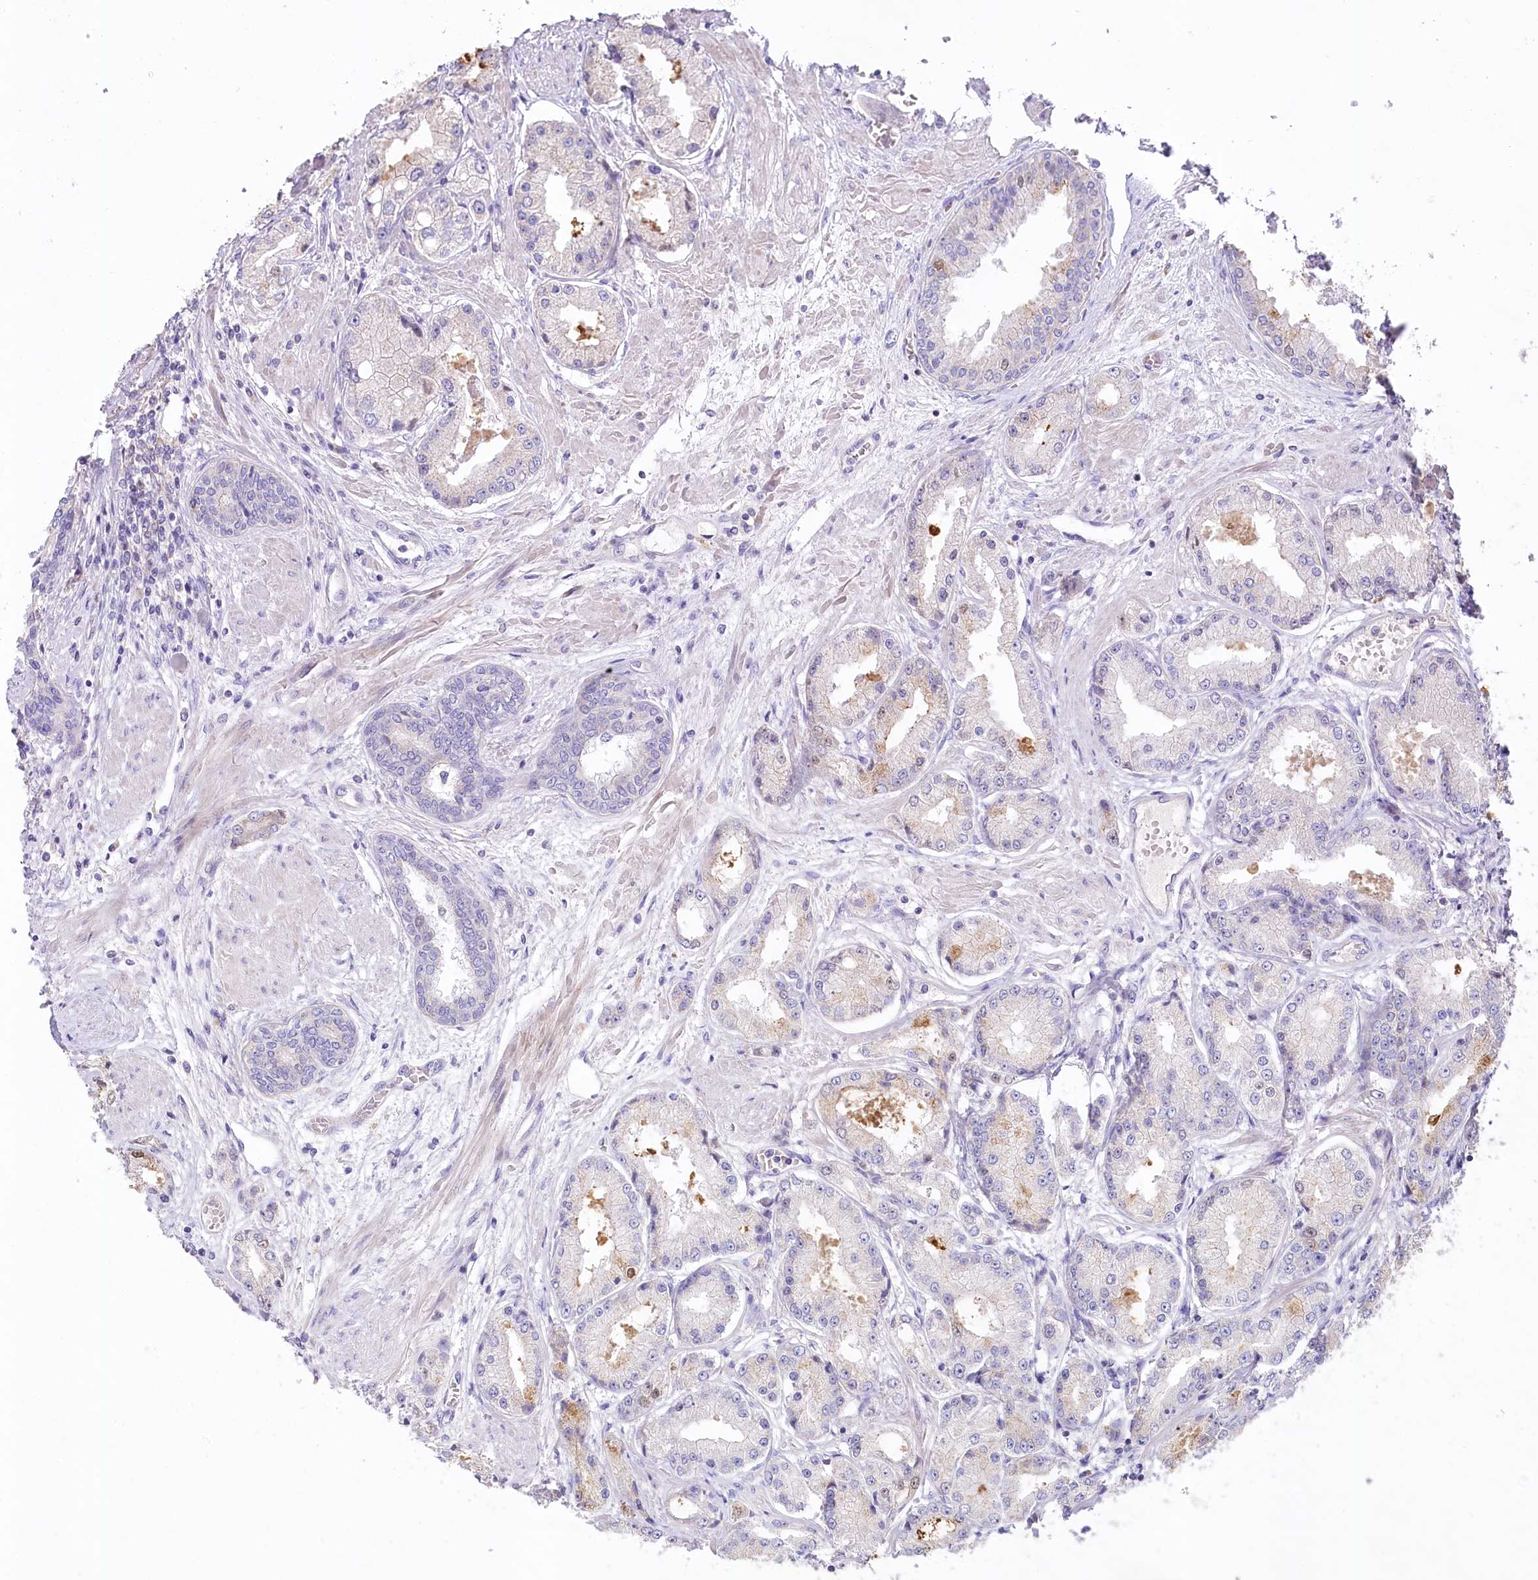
{"staining": {"intensity": "negative", "quantity": "none", "location": "none"}, "tissue": "prostate cancer", "cell_type": "Tumor cells", "image_type": "cancer", "snomed": [{"axis": "morphology", "description": "Adenocarcinoma, High grade"}, {"axis": "topography", "description": "Prostate"}], "caption": "Immunohistochemistry (IHC) of prostate high-grade adenocarcinoma exhibits no expression in tumor cells.", "gene": "SLC6A11", "patient": {"sex": "male", "age": 59}}